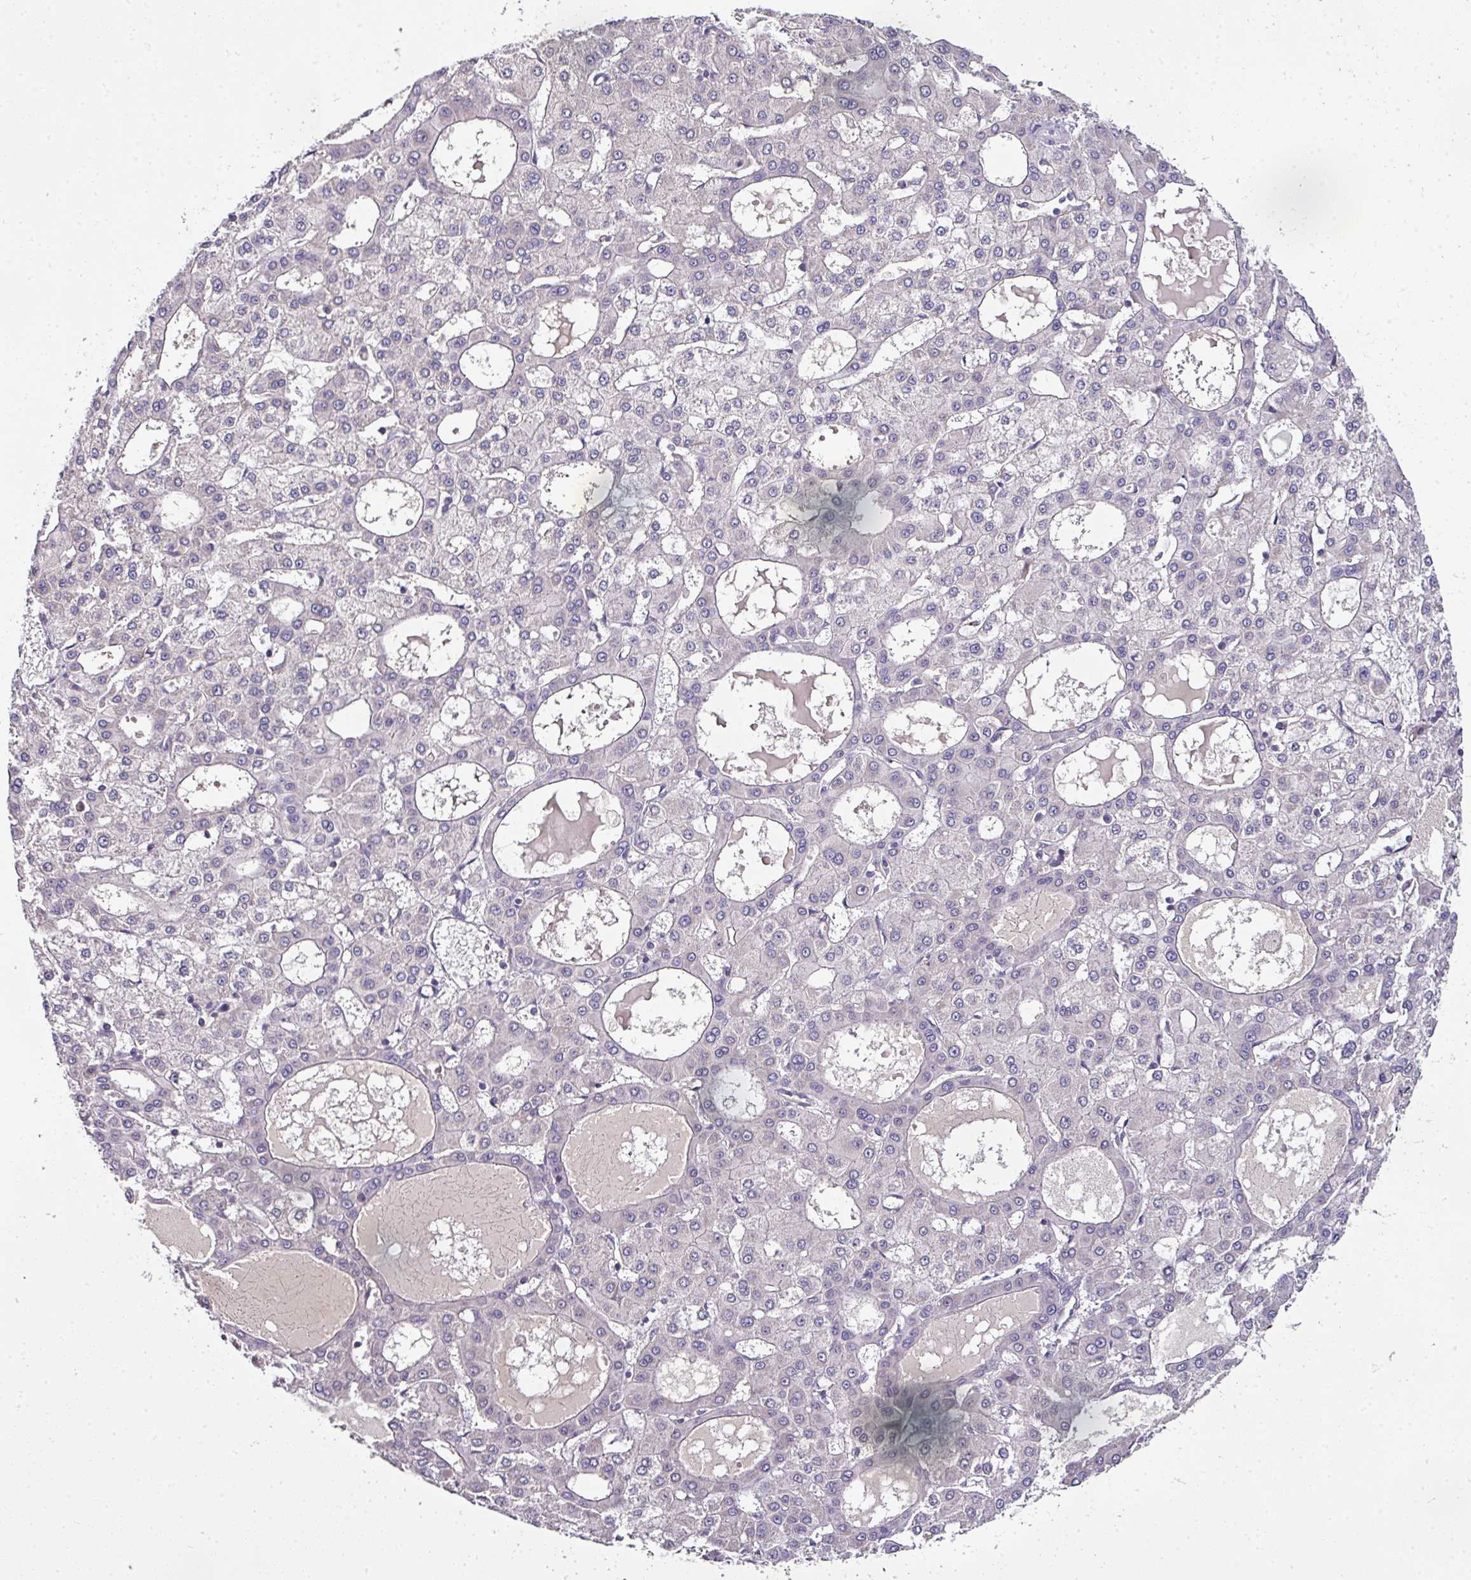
{"staining": {"intensity": "negative", "quantity": "none", "location": "none"}, "tissue": "liver cancer", "cell_type": "Tumor cells", "image_type": "cancer", "snomed": [{"axis": "morphology", "description": "Carcinoma, Hepatocellular, NOS"}, {"axis": "topography", "description": "Liver"}], "caption": "Immunohistochemical staining of liver cancer (hepatocellular carcinoma) shows no significant expression in tumor cells.", "gene": "NAPSA", "patient": {"sex": "male", "age": 47}}